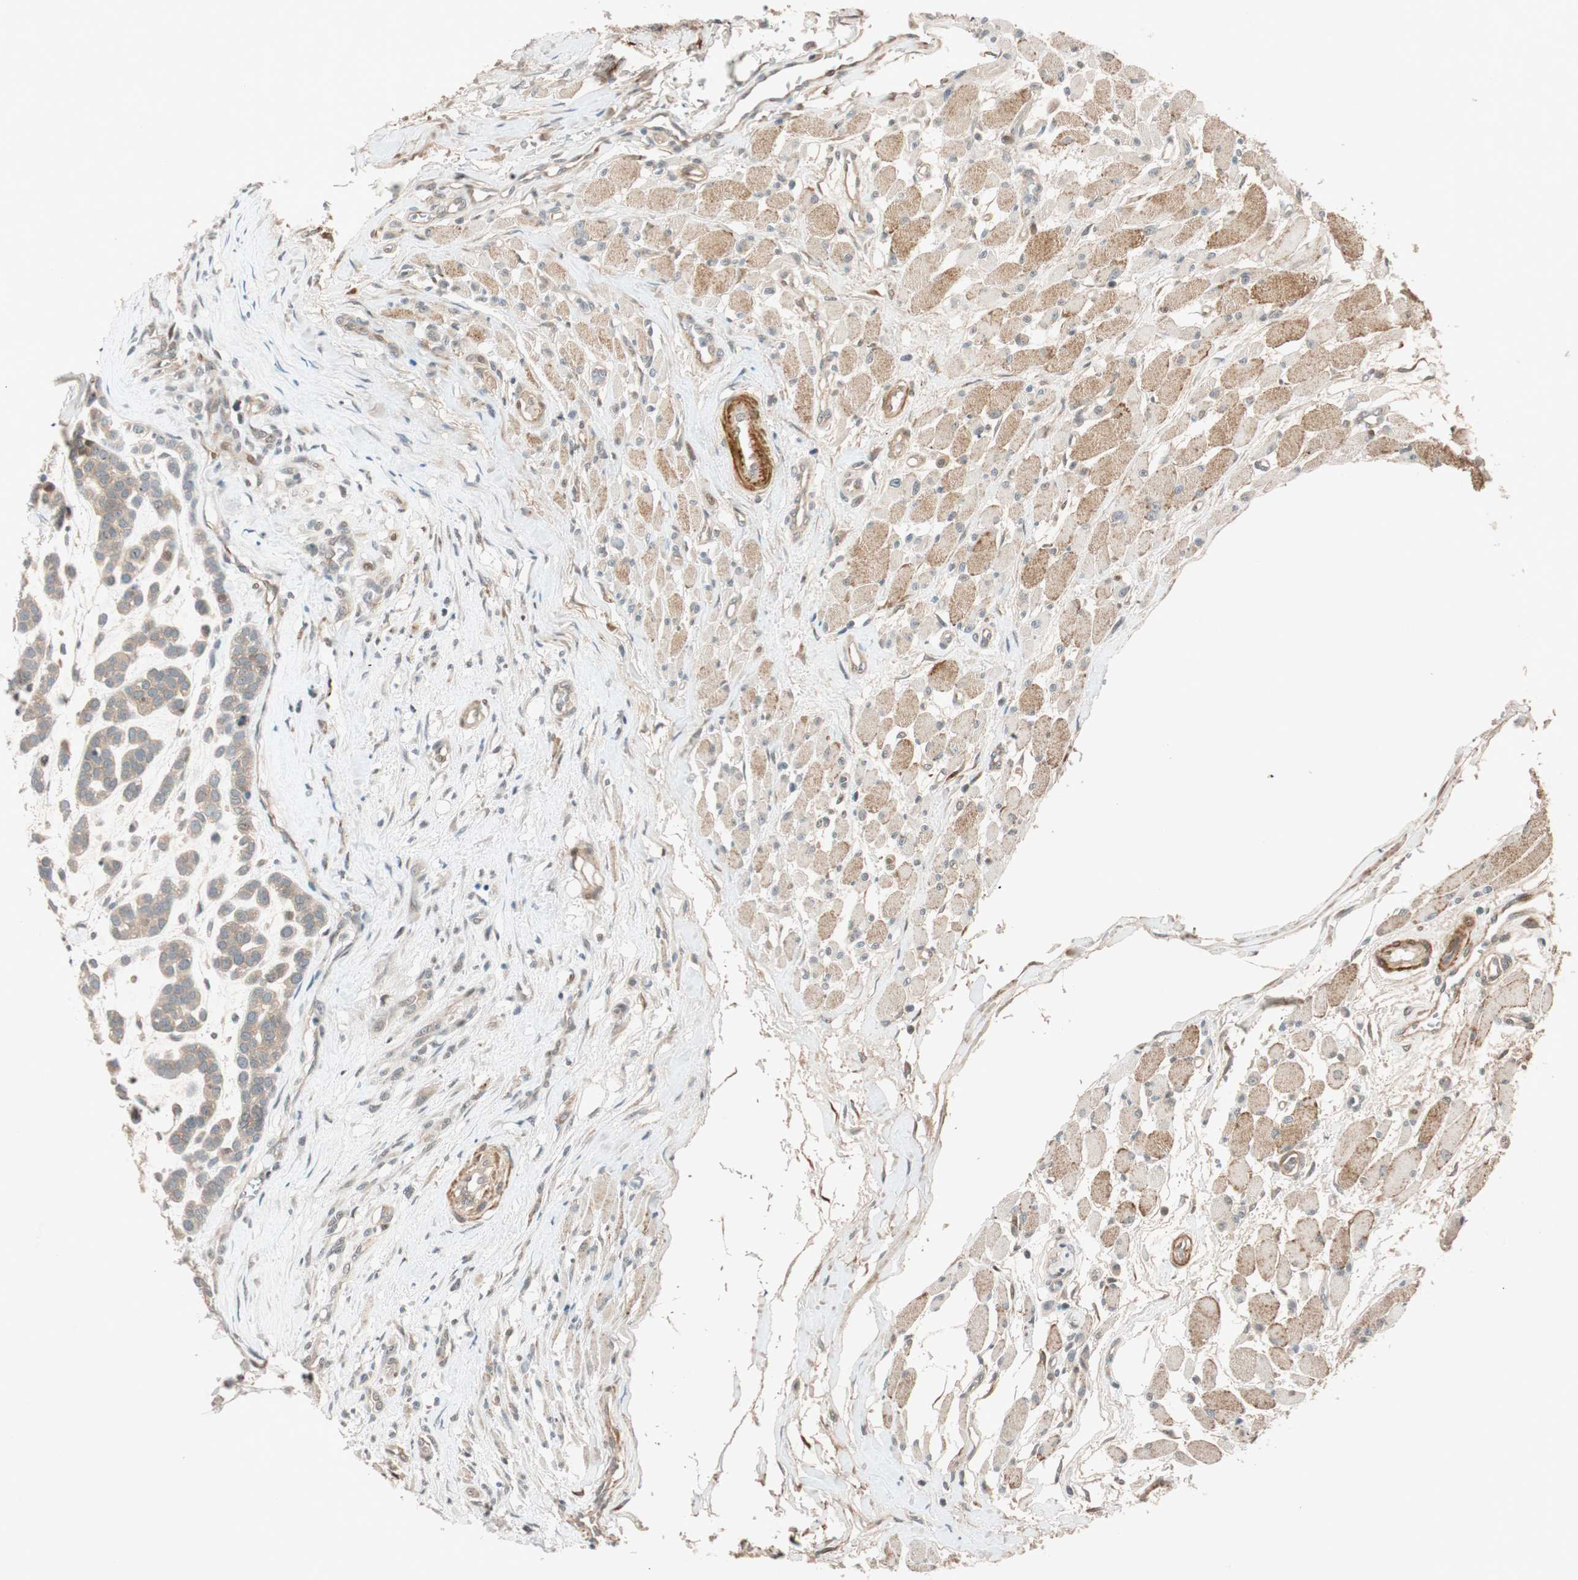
{"staining": {"intensity": "weak", "quantity": ">75%", "location": "cytoplasmic/membranous"}, "tissue": "head and neck cancer", "cell_type": "Tumor cells", "image_type": "cancer", "snomed": [{"axis": "morphology", "description": "Adenocarcinoma, NOS"}, {"axis": "morphology", "description": "Adenoma, NOS"}, {"axis": "topography", "description": "Head-Neck"}], "caption": "A micrograph of human adenocarcinoma (head and neck) stained for a protein reveals weak cytoplasmic/membranous brown staining in tumor cells. The staining was performed using DAB (3,3'-diaminobenzidine) to visualize the protein expression in brown, while the nuclei were stained in blue with hematoxylin (Magnification: 20x).", "gene": "EPHA6", "patient": {"sex": "female", "age": 55}}